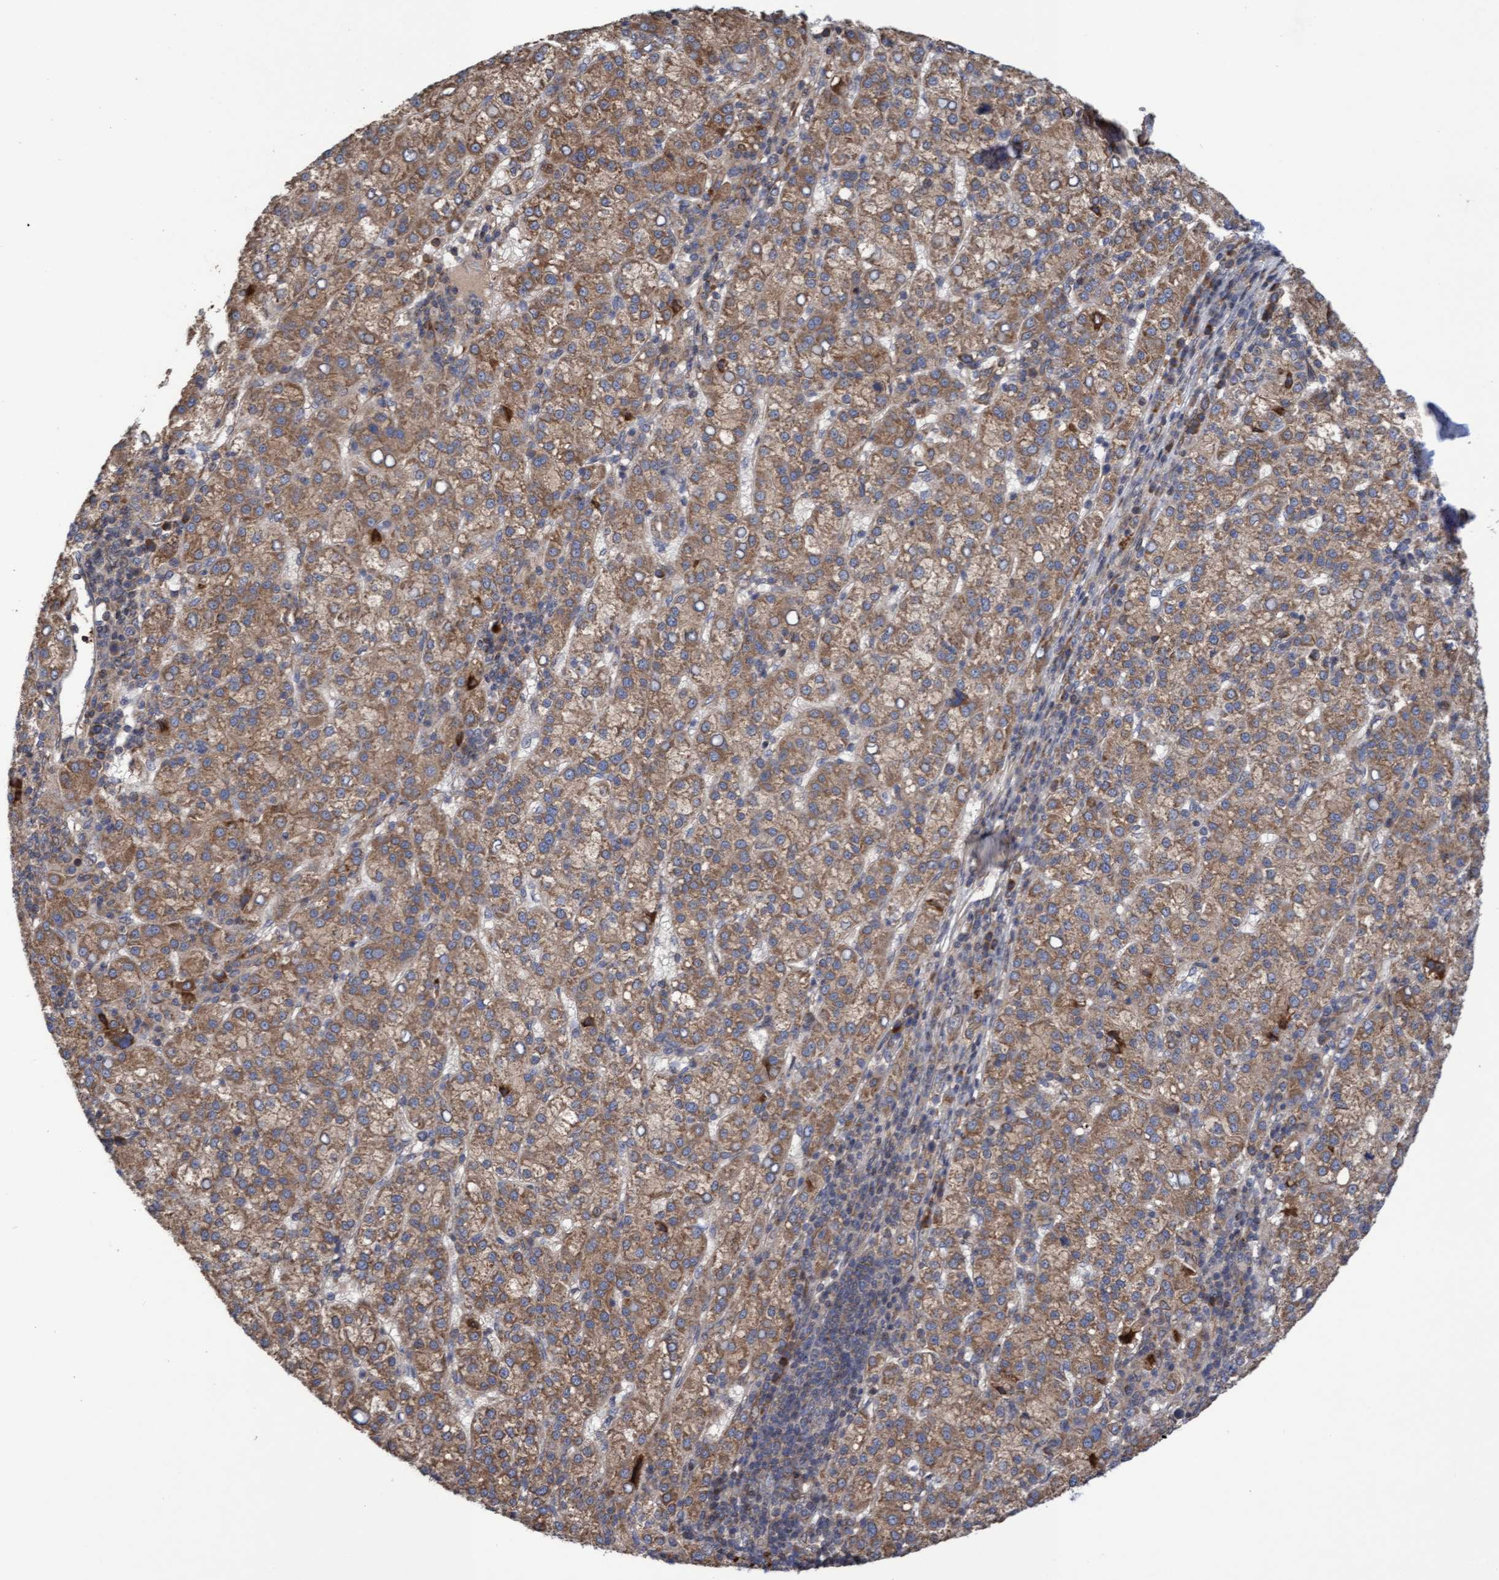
{"staining": {"intensity": "moderate", "quantity": ">75%", "location": "cytoplasmic/membranous"}, "tissue": "liver cancer", "cell_type": "Tumor cells", "image_type": "cancer", "snomed": [{"axis": "morphology", "description": "Carcinoma, Hepatocellular, NOS"}, {"axis": "topography", "description": "Liver"}], "caption": "A micrograph of liver cancer (hepatocellular carcinoma) stained for a protein demonstrates moderate cytoplasmic/membranous brown staining in tumor cells. Nuclei are stained in blue.", "gene": "ELP5", "patient": {"sex": "female", "age": 58}}